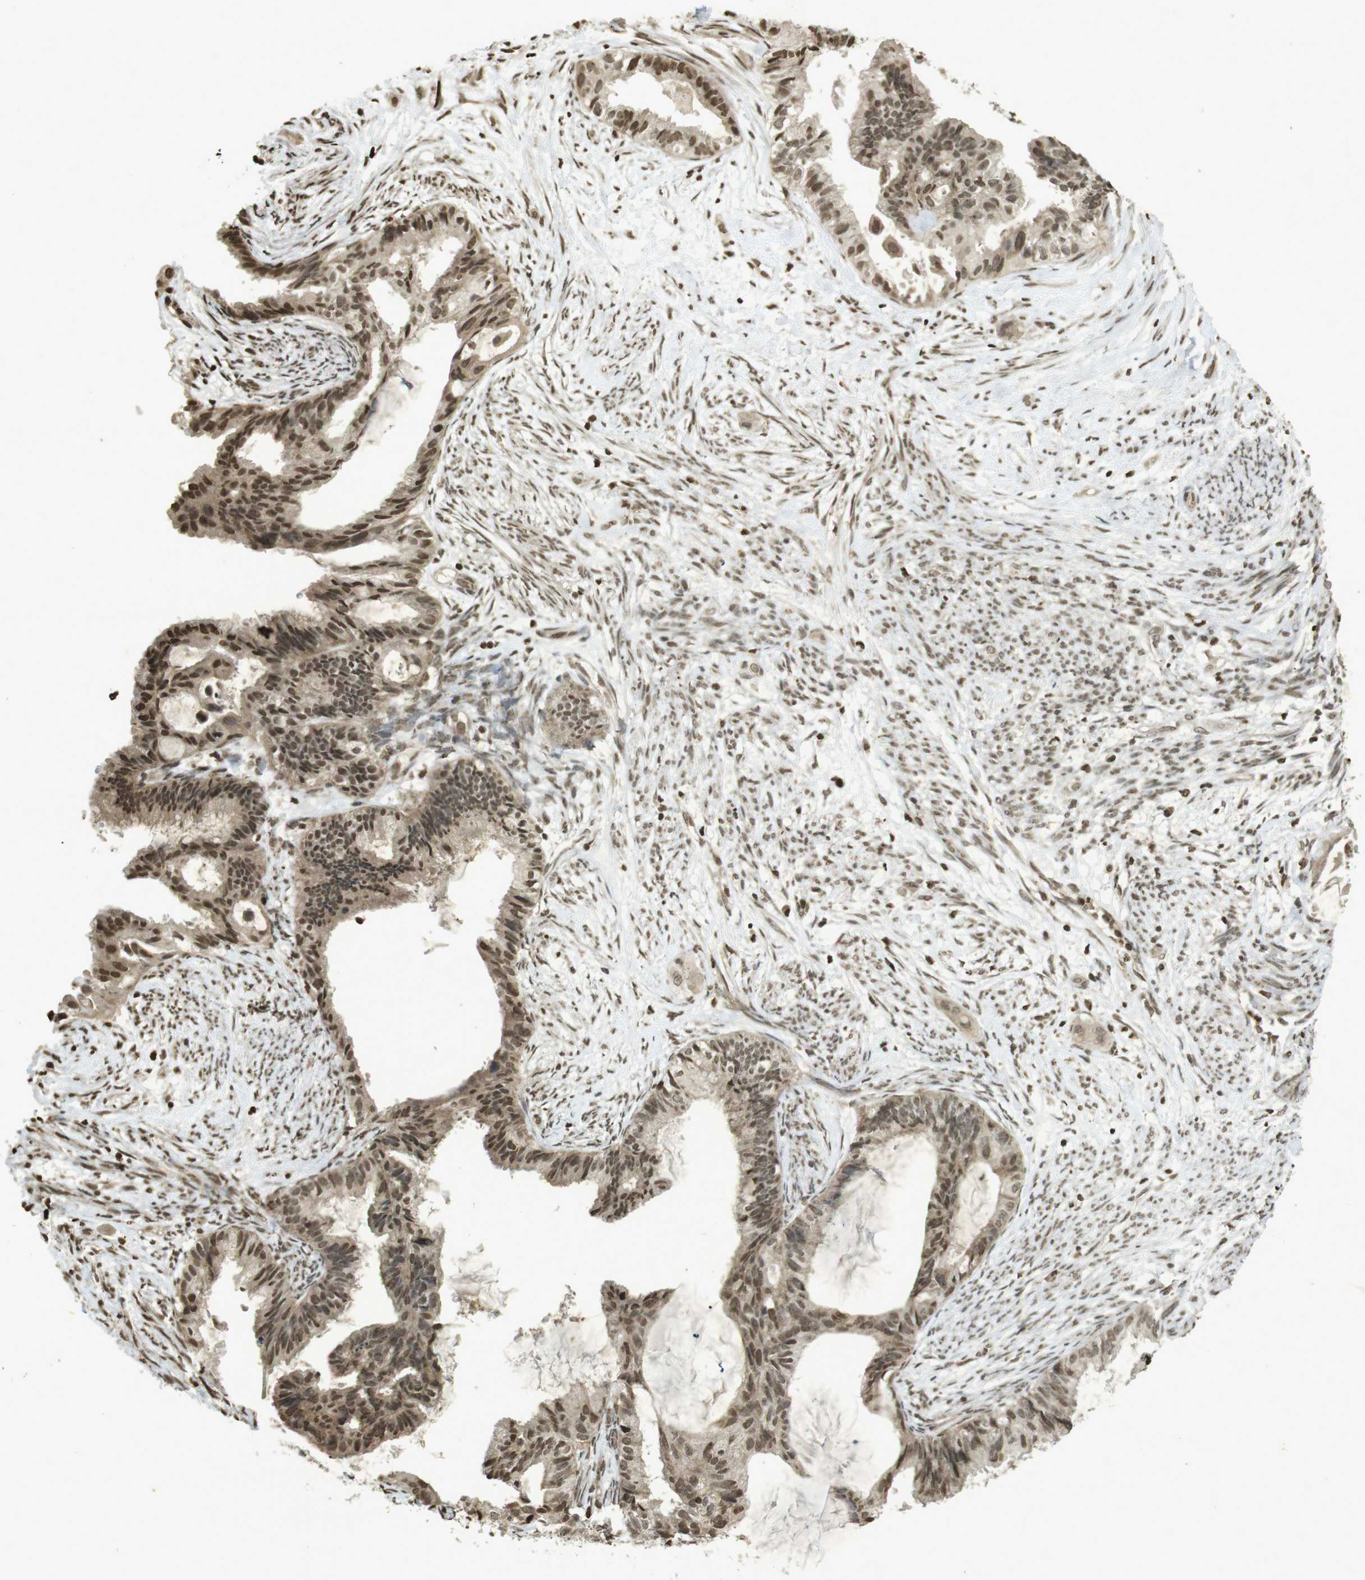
{"staining": {"intensity": "moderate", "quantity": ">75%", "location": "cytoplasmic/membranous,nuclear"}, "tissue": "cervical cancer", "cell_type": "Tumor cells", "image_type": "cancer", "snomed": [{"axis": "morphology", "description": "Normal tissue, NOS"}, {"axis": "morphology", "description": "Adenocarcinoma, NOS"}, {"axis": "topography", "description": "Cervix"}, {"axis": "topography", "description": "Endometrium"}], "caption": "This is a photomicrograph of immunohistochemistry (IHC) staining of cervical cancer (adenocarcinoma), which shows moderate positivity in the cytoplasmic/membranous and nuclear of tumor cells.", "gene": "ORC4", "patient": {"sex": "female", "age": 86}}